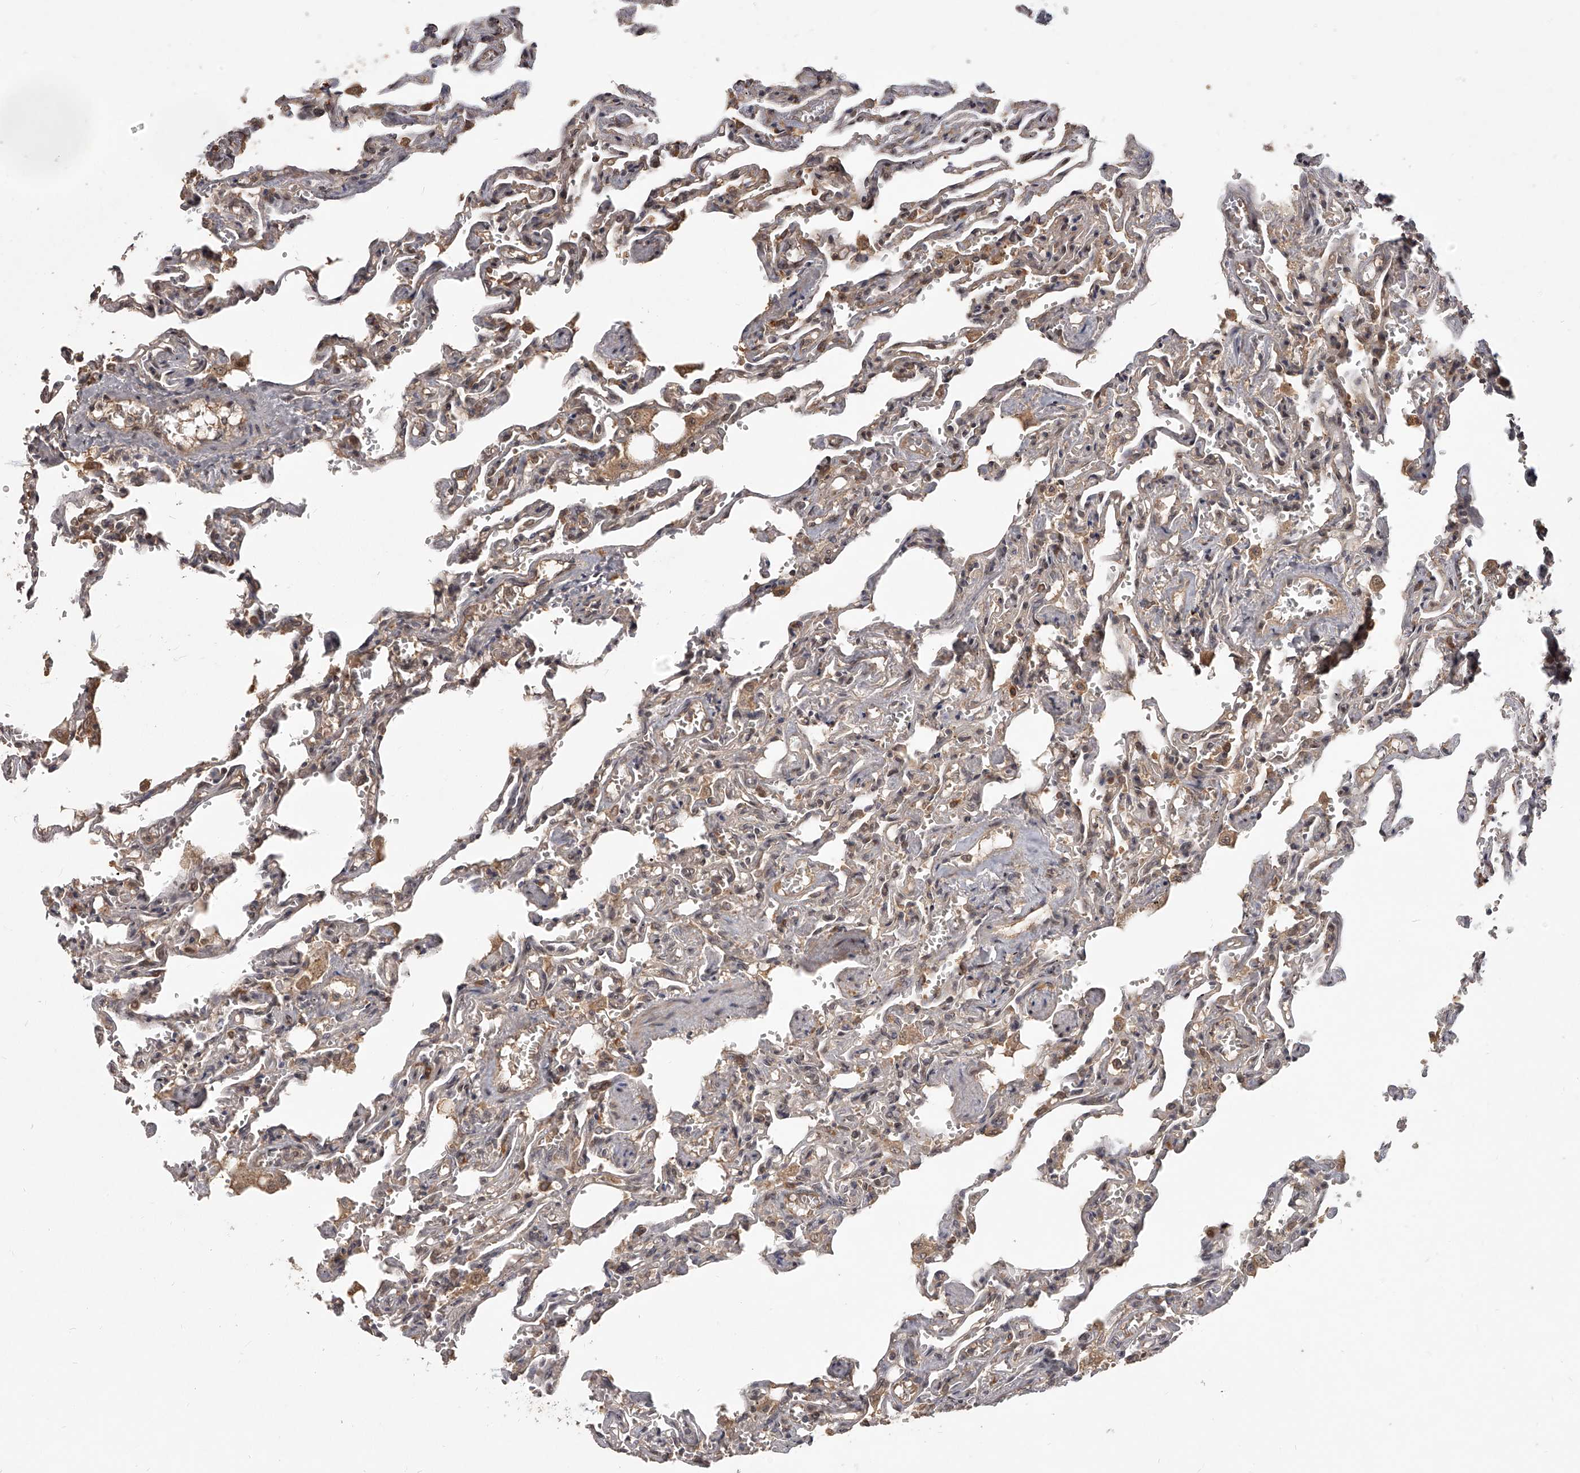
{"staining": {"intensity": "weak", "quantity": "25%-75%", "location": "cytoplasmic/membranous,nuclear"}, "tissue": "lung", "cell_type": "Alveolar cells", "image_type": "normal", "snomed": [{"axis": "morphology", "description": "Normal tissue, NOS"}, {"axis": "topography", "description": "Lung"}], "caption": "Protein expression by IHC reveals weak cytoplasmic/membranous,nuclear expression in approximately 25%-75% of alveolar cells in benign lung.", "gene": "SLC37A1", "patient": {"sex": "male", "age": 21}}